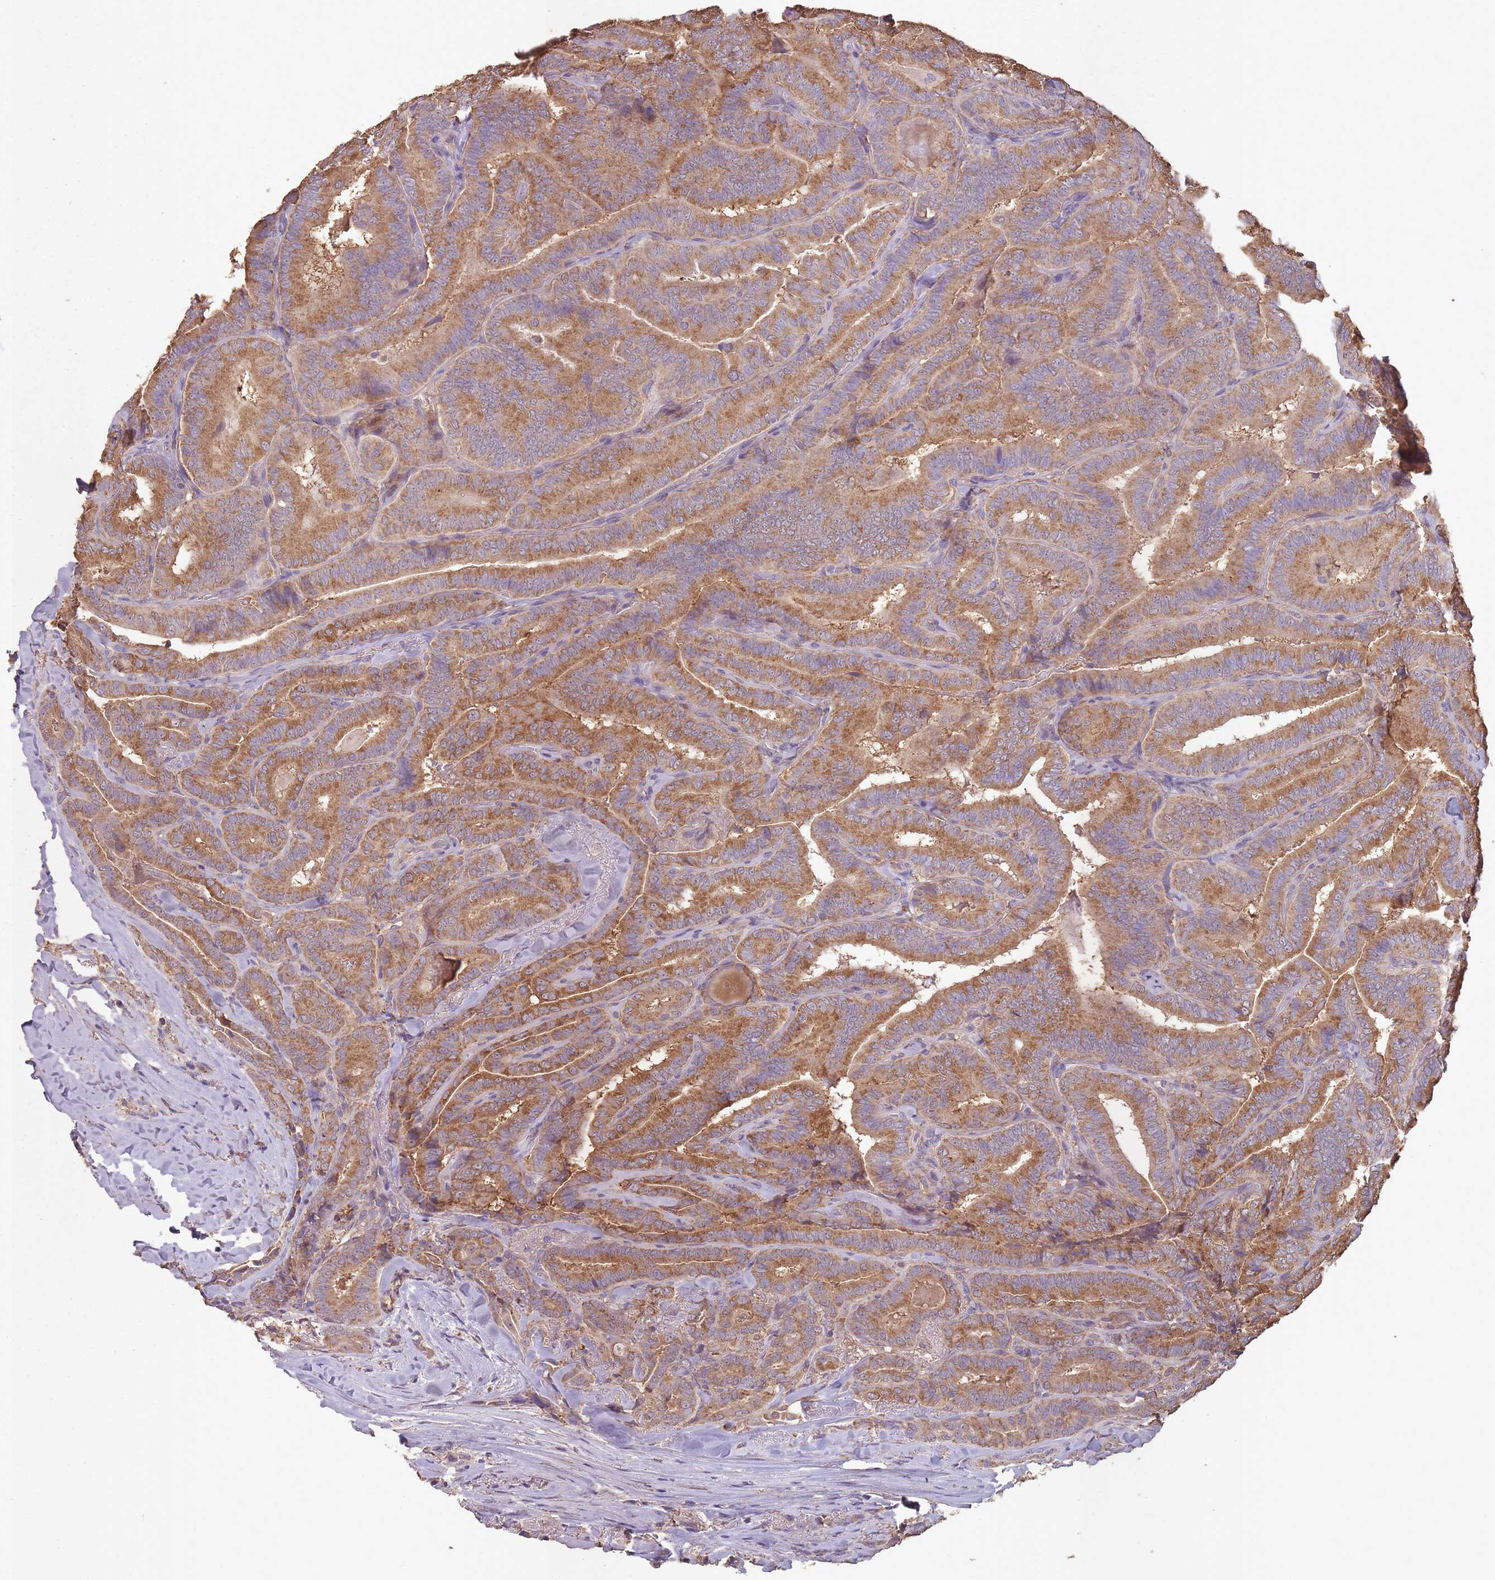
{"staining": {"intensity": "moderate", "quantity": ">75%", "location": "cytoplasmic/membranous"}, "tissue": "thyroid cancer", "cell_type": "Tumor cells", "image_type": "cancer", "snomed": [{"axis": "morphology", "description": "Papillary adenocarcinoma, NOS"}, {"axis": "topography", "description": "Thyroid gland"}], "caption": "Thyroid cancer (papillary adenocarcinoma) stained for a protein (brown) reveals moderate cytoplasmic/membranous positive expression in approximately >75% of tumor cells.", "gene": "SANBR", "patient": {"sex": "male", "age": 61}}